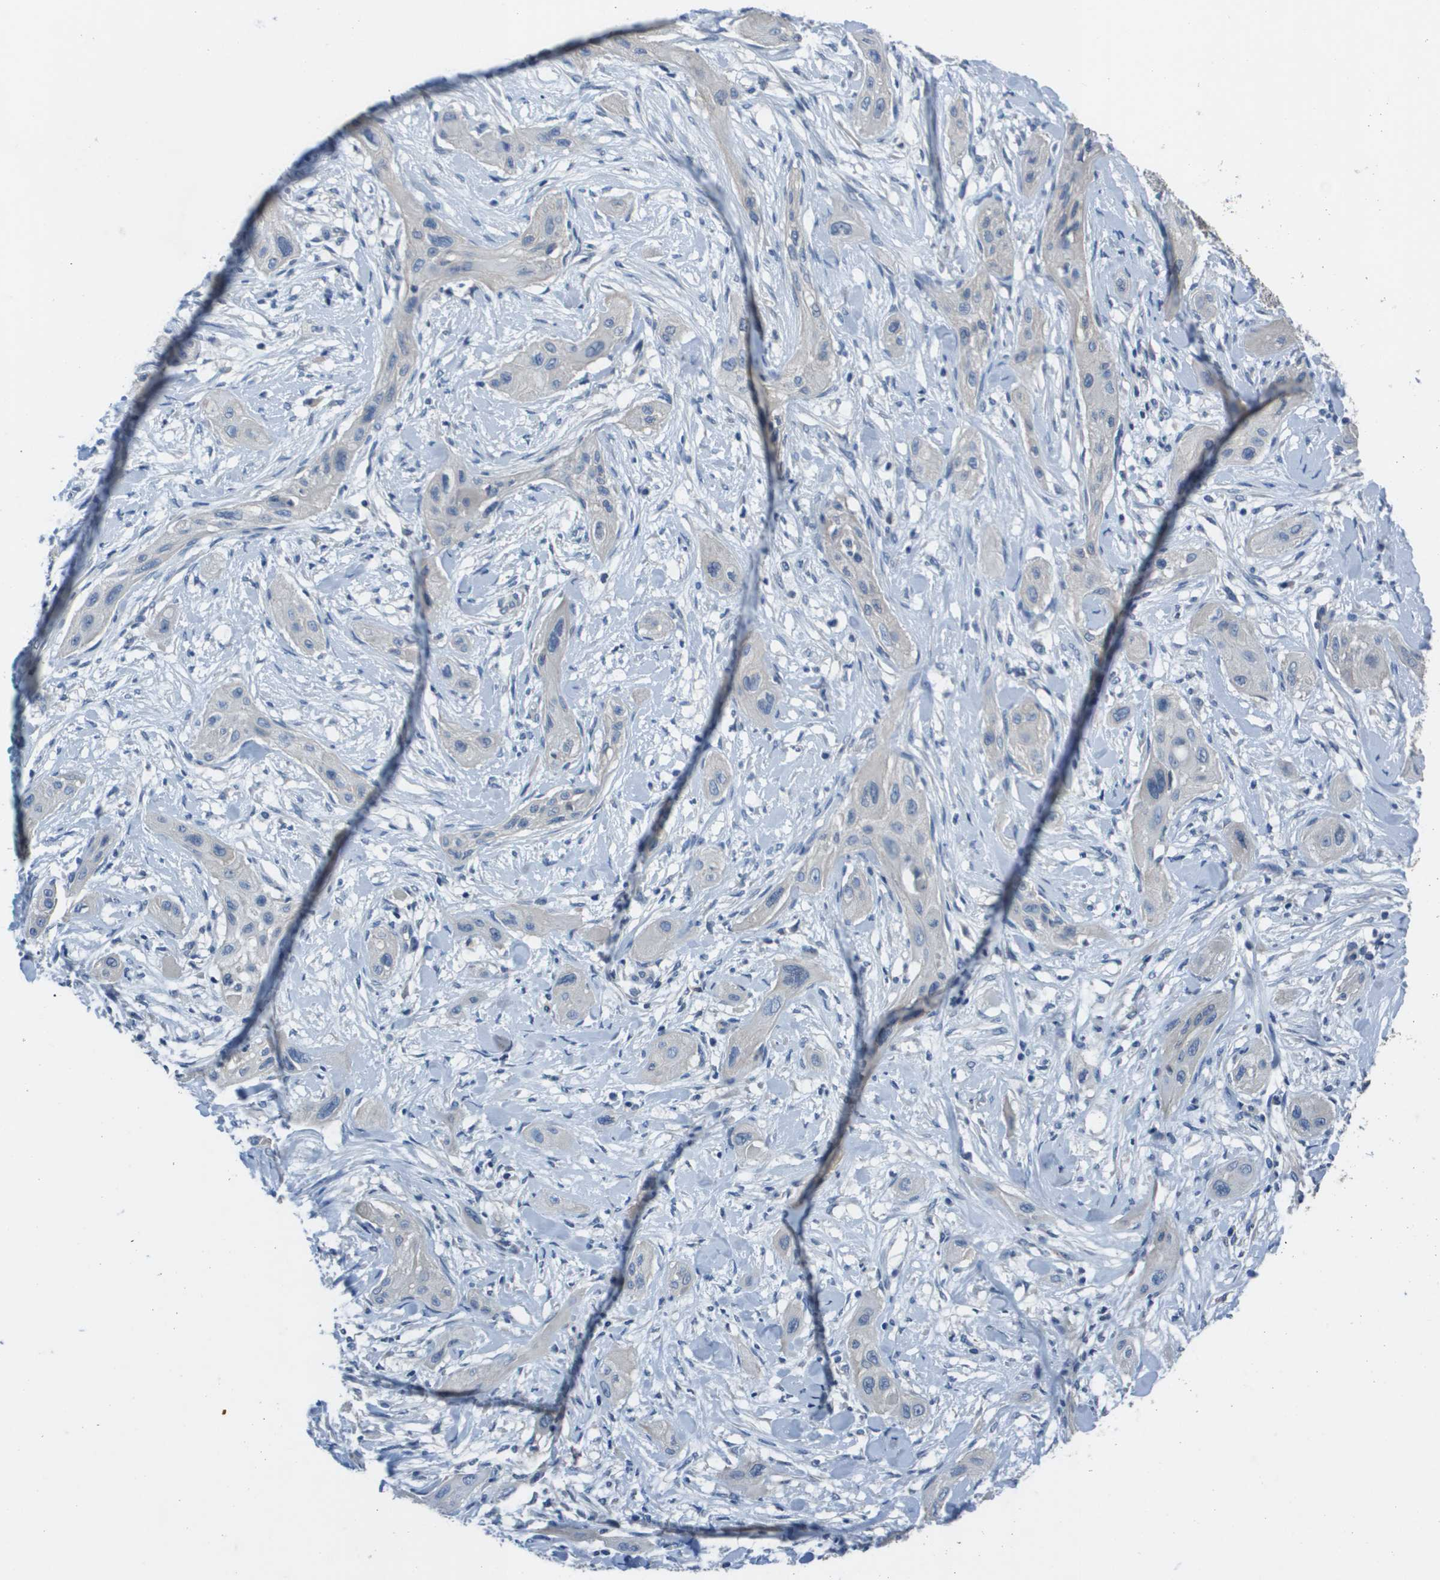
{"staining": {"intensity": "negative", "quantity": "none", "location": "none"}, "tissue": "lung cancer", "cell_type": "Tumor cells", "image_type": "cancer", "snomed": [{"axis": "morphology", "description": "Squamous cell carcinoma, NOS"}, {"axis": "topography", "description": "Lung"}], "caption": "Immunohistochemistry micrograph of lung cancer (squamous cell carcinoma) stained for a protein (brown), which exhibits no expression in tumor cells.", "gene": "NCS1", "patient": {"sex": "female", "age": 47}}